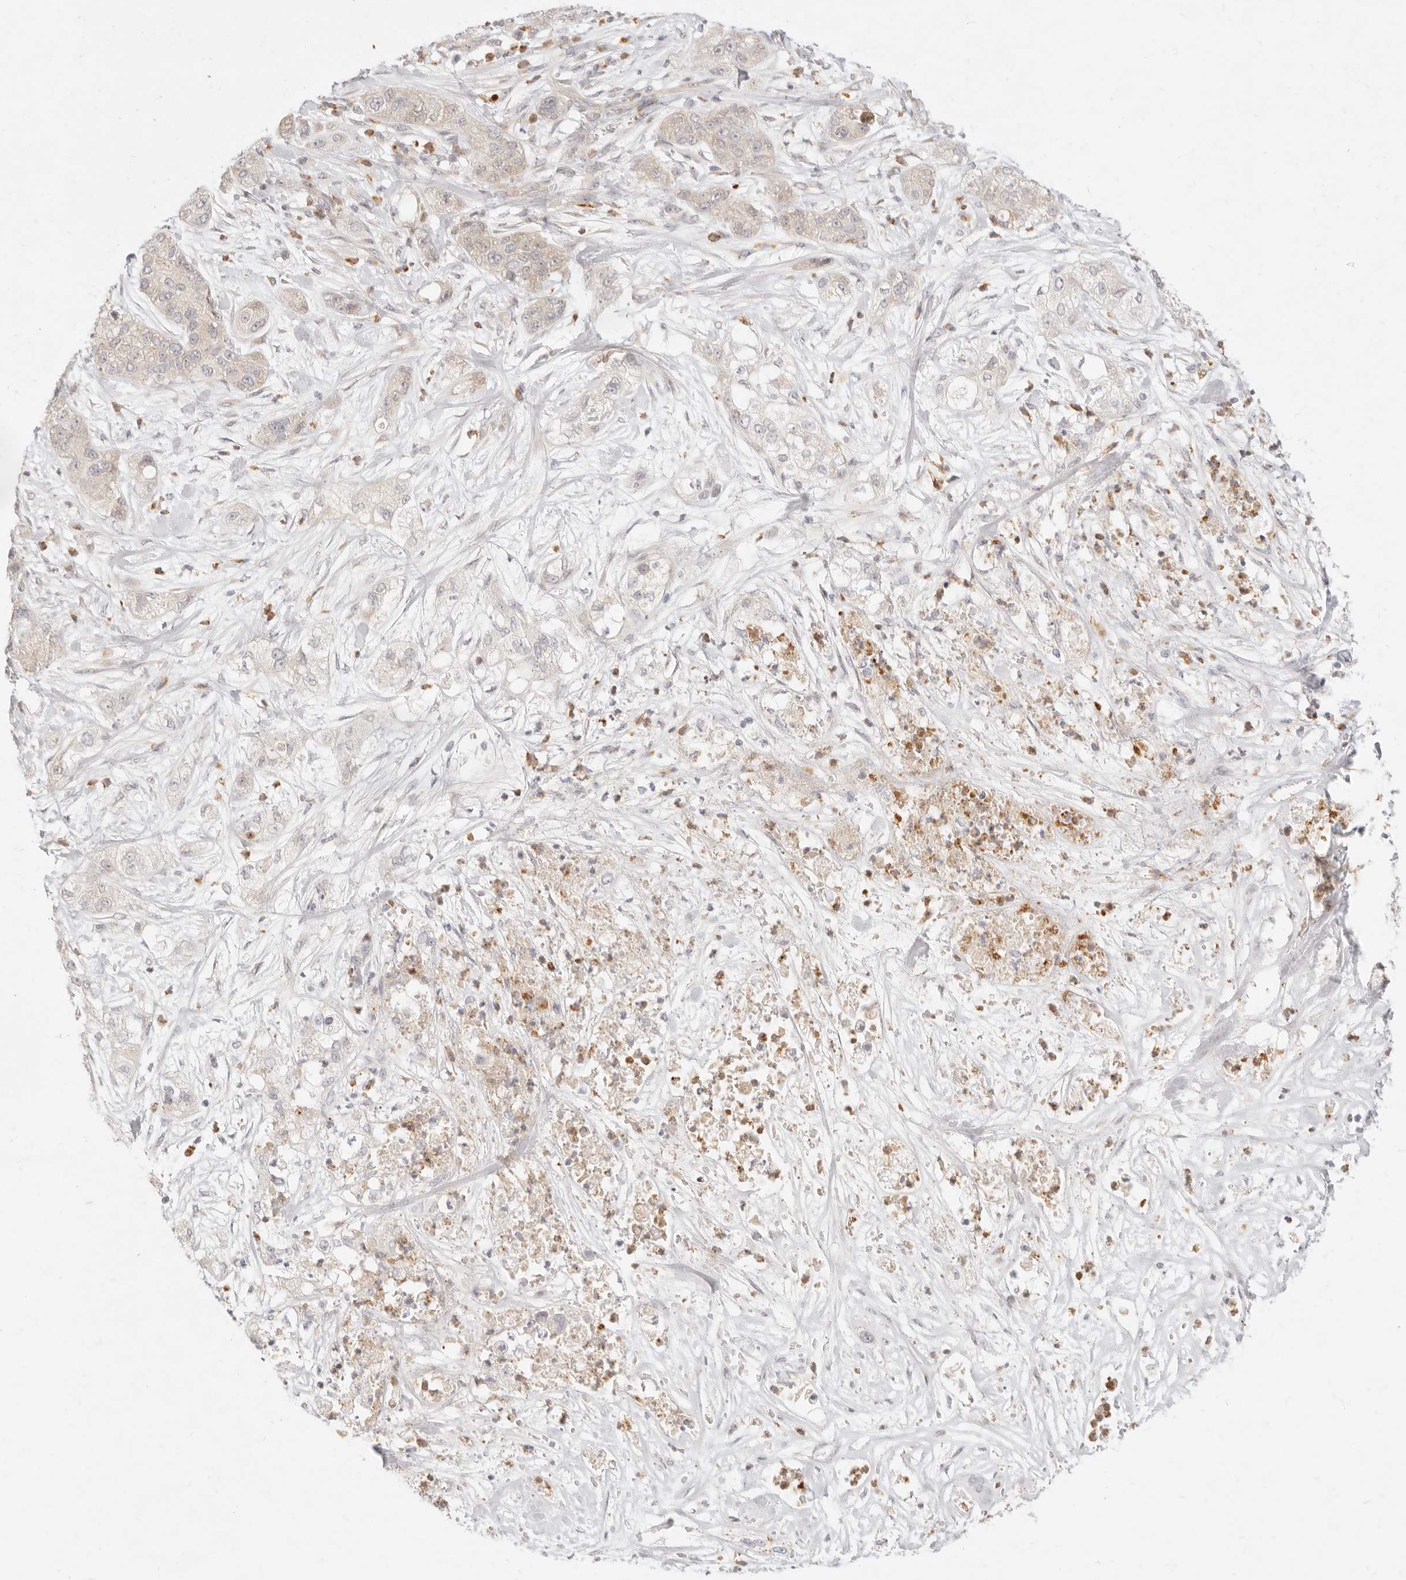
{"staining": {"intensity": "negative", "quantity": "none", "location": "none"}, "tissue": "pancreatic cancer", "cell_type": "Tumor cells", "image_type": "cancer", "snomed": [{"axis": "morphology", "description": "Adenocarcinoma, NOS"}, {"axis": "topography", "description": "Pancreas"}], "caption": "Immunohistochemistry of human pancreatic cancer displays no expression in tumor cells.", "gene": "ASCL3", "patient": {"sex": "female", "age": 78}}